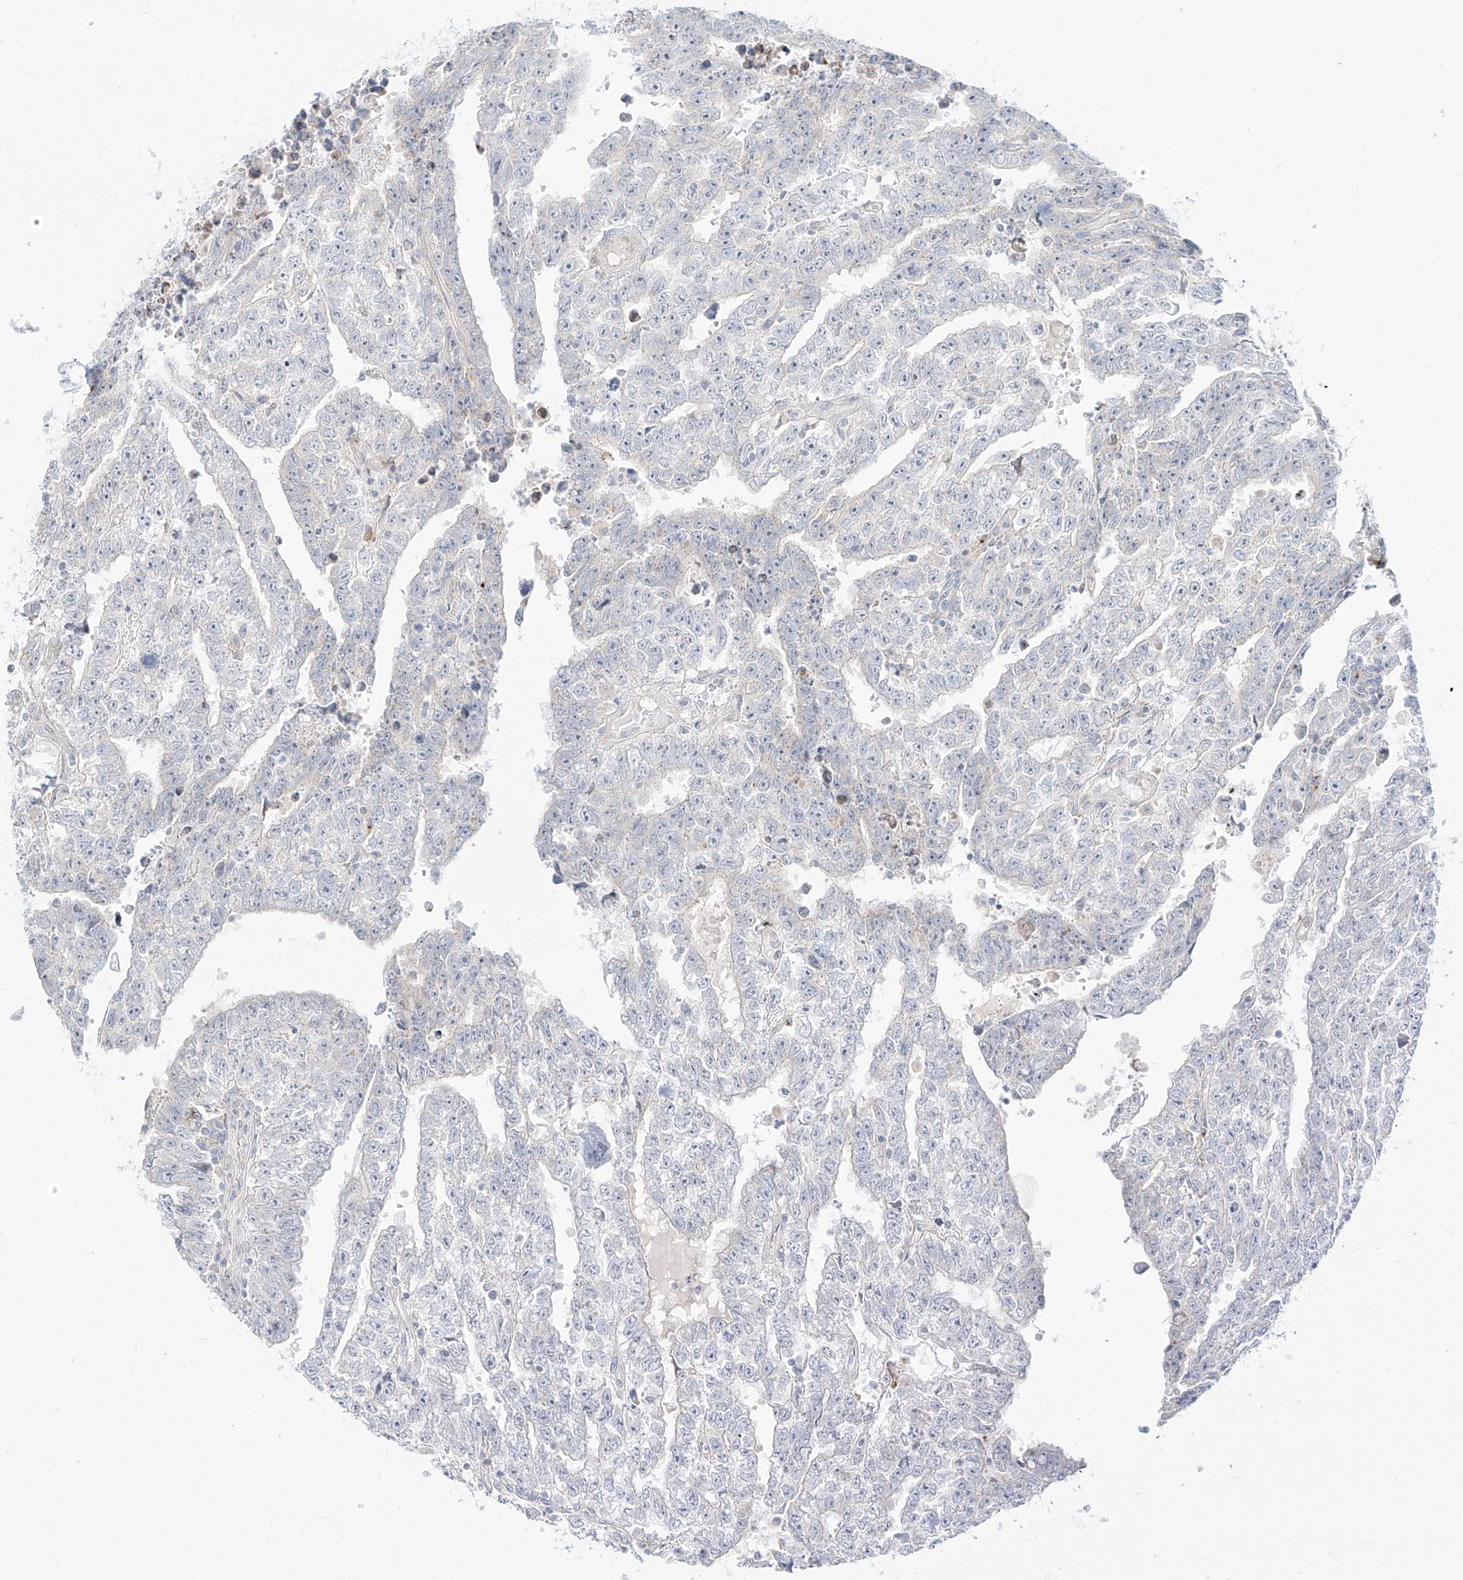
{"staining": {"intensity": "negative", "quantity": "none", "location": "none"}, "tissue": "testis cancer", "cell_type": "Tumor cells", "image_type": "cancer", "snomed": [{"axis": "morphology", "description": "Carcinoma, Embryonal, NOS"}, {"axis": "topography", "description": "Testis"}], "caption": "This is a histopathology image of IHC staining of testis cancer (embryonal carcinoma), which shows no expression in tumor cells.", "gene": "SYTL3", "patient": {"sex": "male", "age": 25}}